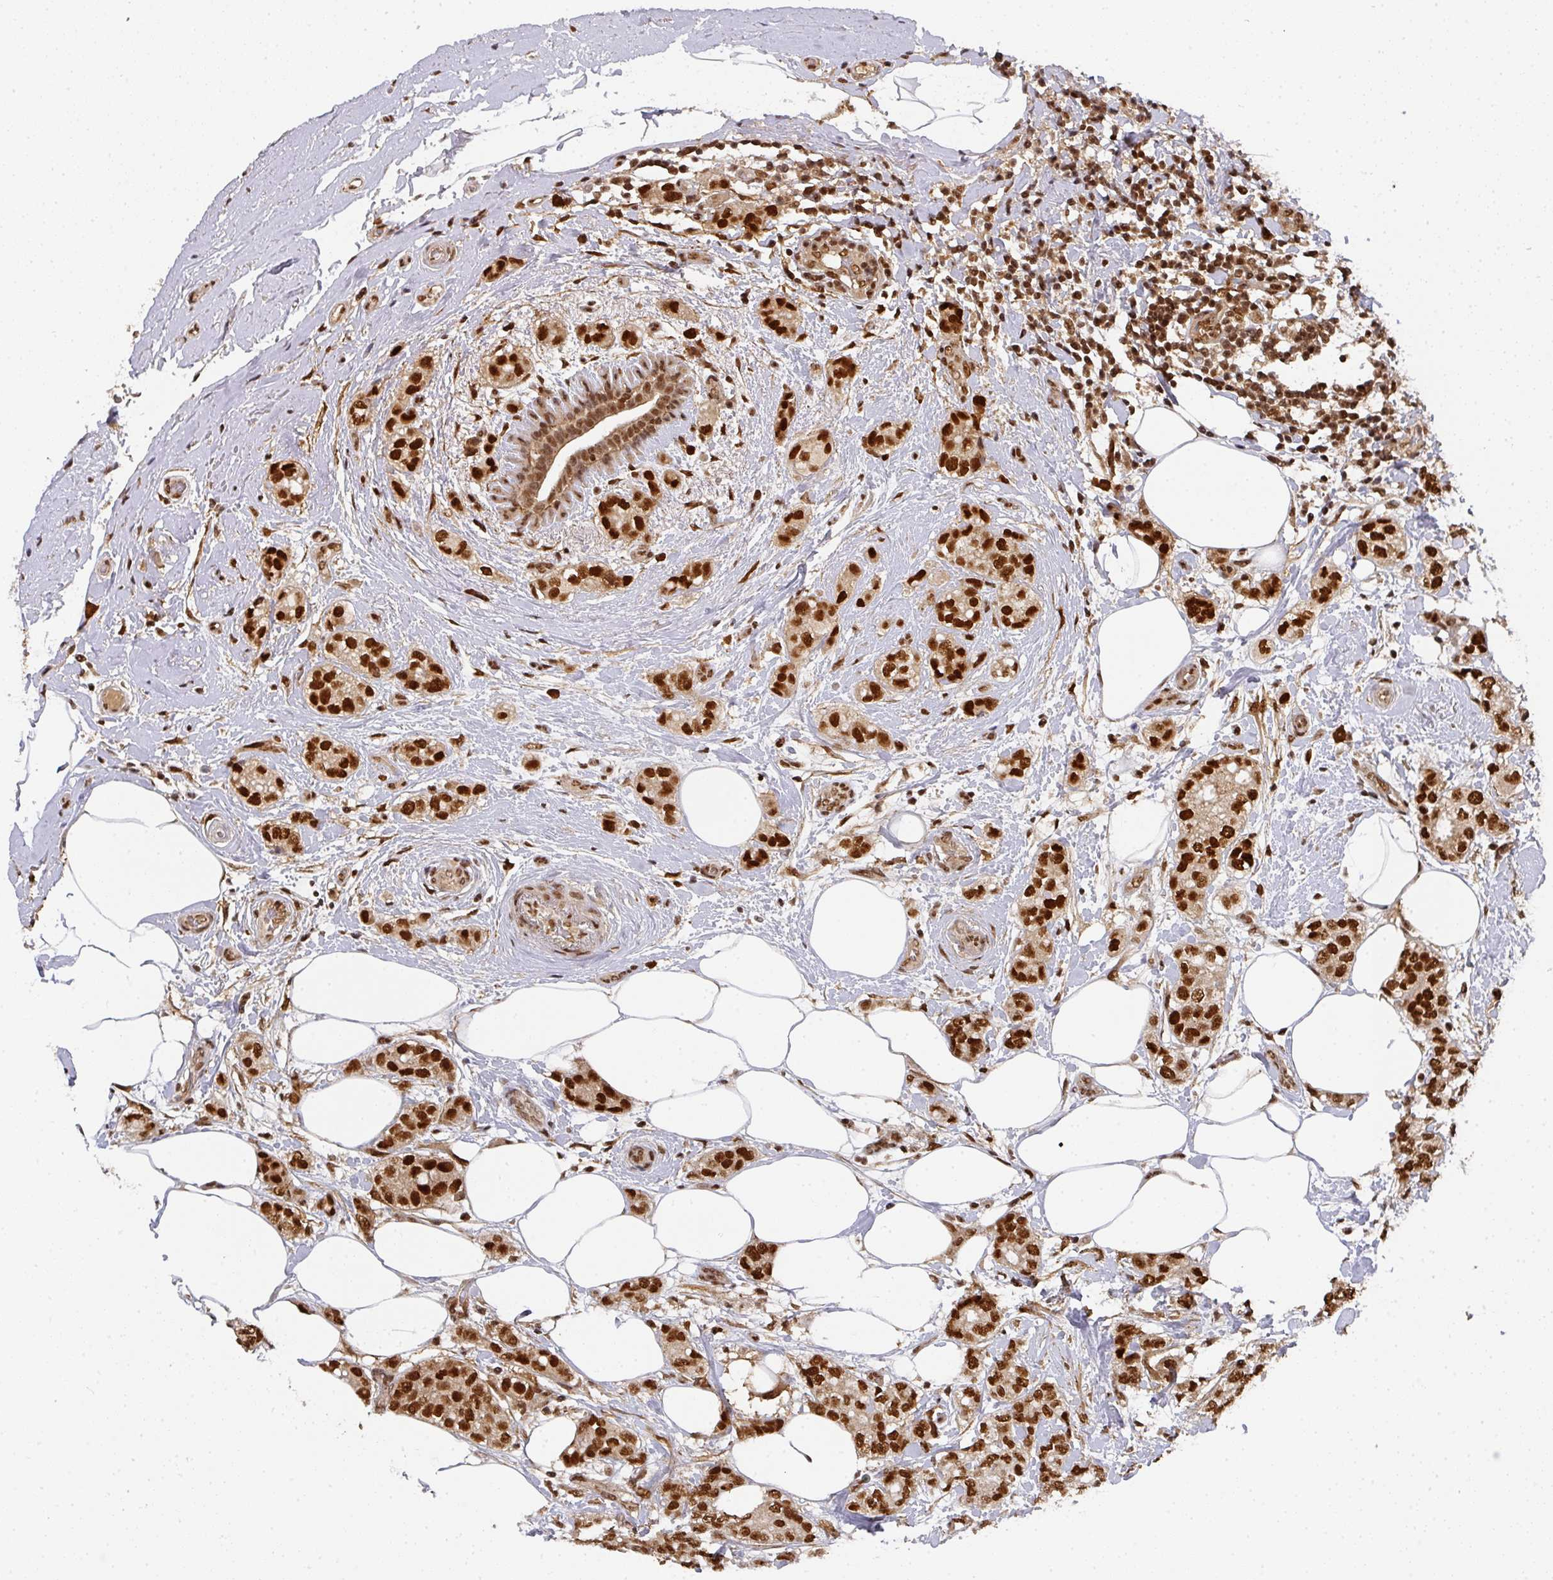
{"staining": {"intensity": "strong", "quantity": ">75%", "location": "nuclear"}, "tissue": "breast cancer", "cell_type": "Tumor cells", "image_type": "cancer", "snomed": [{"axis": "morphology", "description": "Duct carcinoma"}, {"axis": "topography", "description": "Breast"}], "caption": "Breast cancer (invasive ductal carcinoma) stained with a protein marker displays strong staining in tumor cells.", "gene": "DIDO1", "patient": {"sex": "female", "age": 73}}